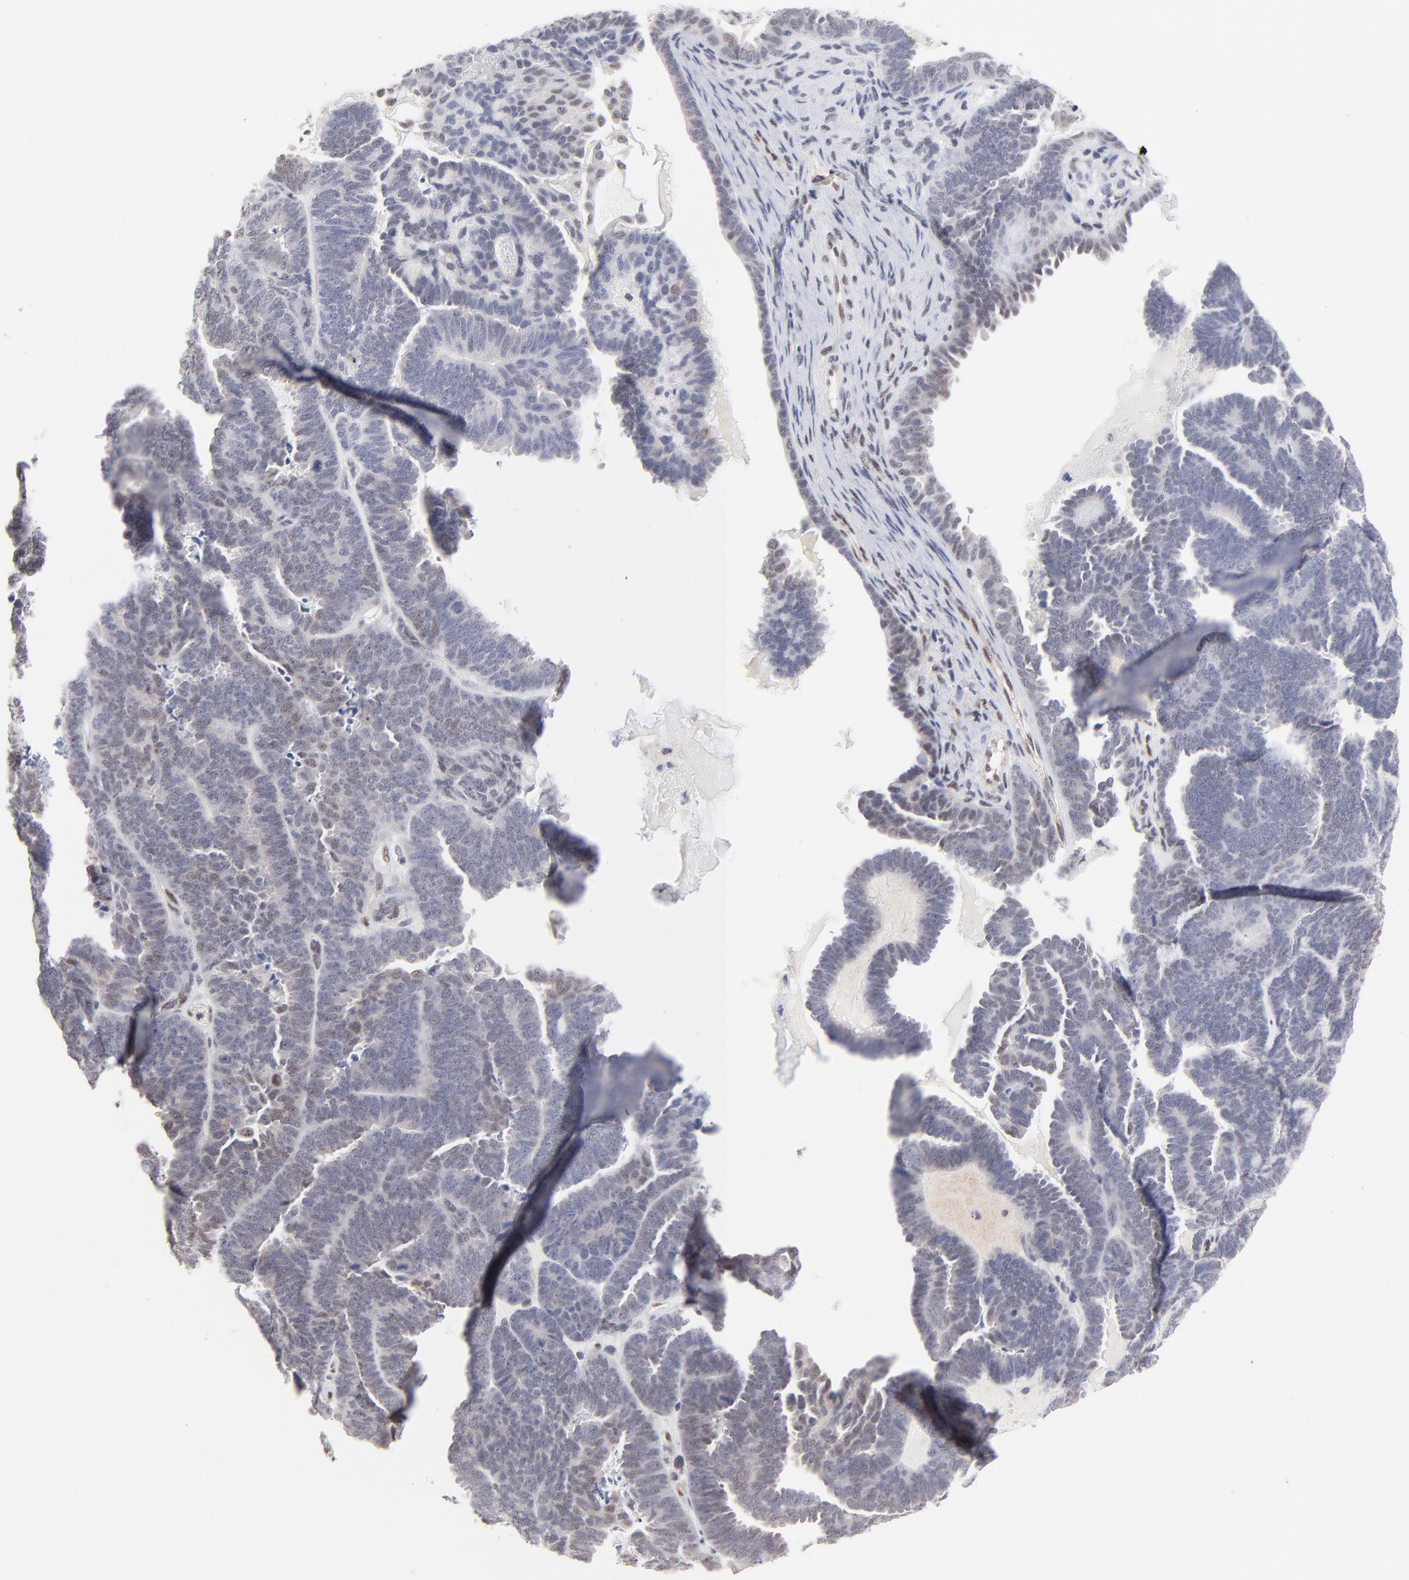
{"staining": {"intensity": "negative", "quantity": "none", "location": "none"}, "tissue": "endometrial cancer", "cell_type": "Tumor cells", "image_type": "cancer", "snomed": [{"axis": "morphology", "description": "Neoplasm, malignant, NOS"}, {"axis": "topography", "description": "Endometrium"}], "caption": "Tumor cells show no significant protein expression in endometrial neoplasm (malignant). Nuclei are stained in blue.", "gene": "STAT3", "patient": {"sex": "female", "age": 74}}